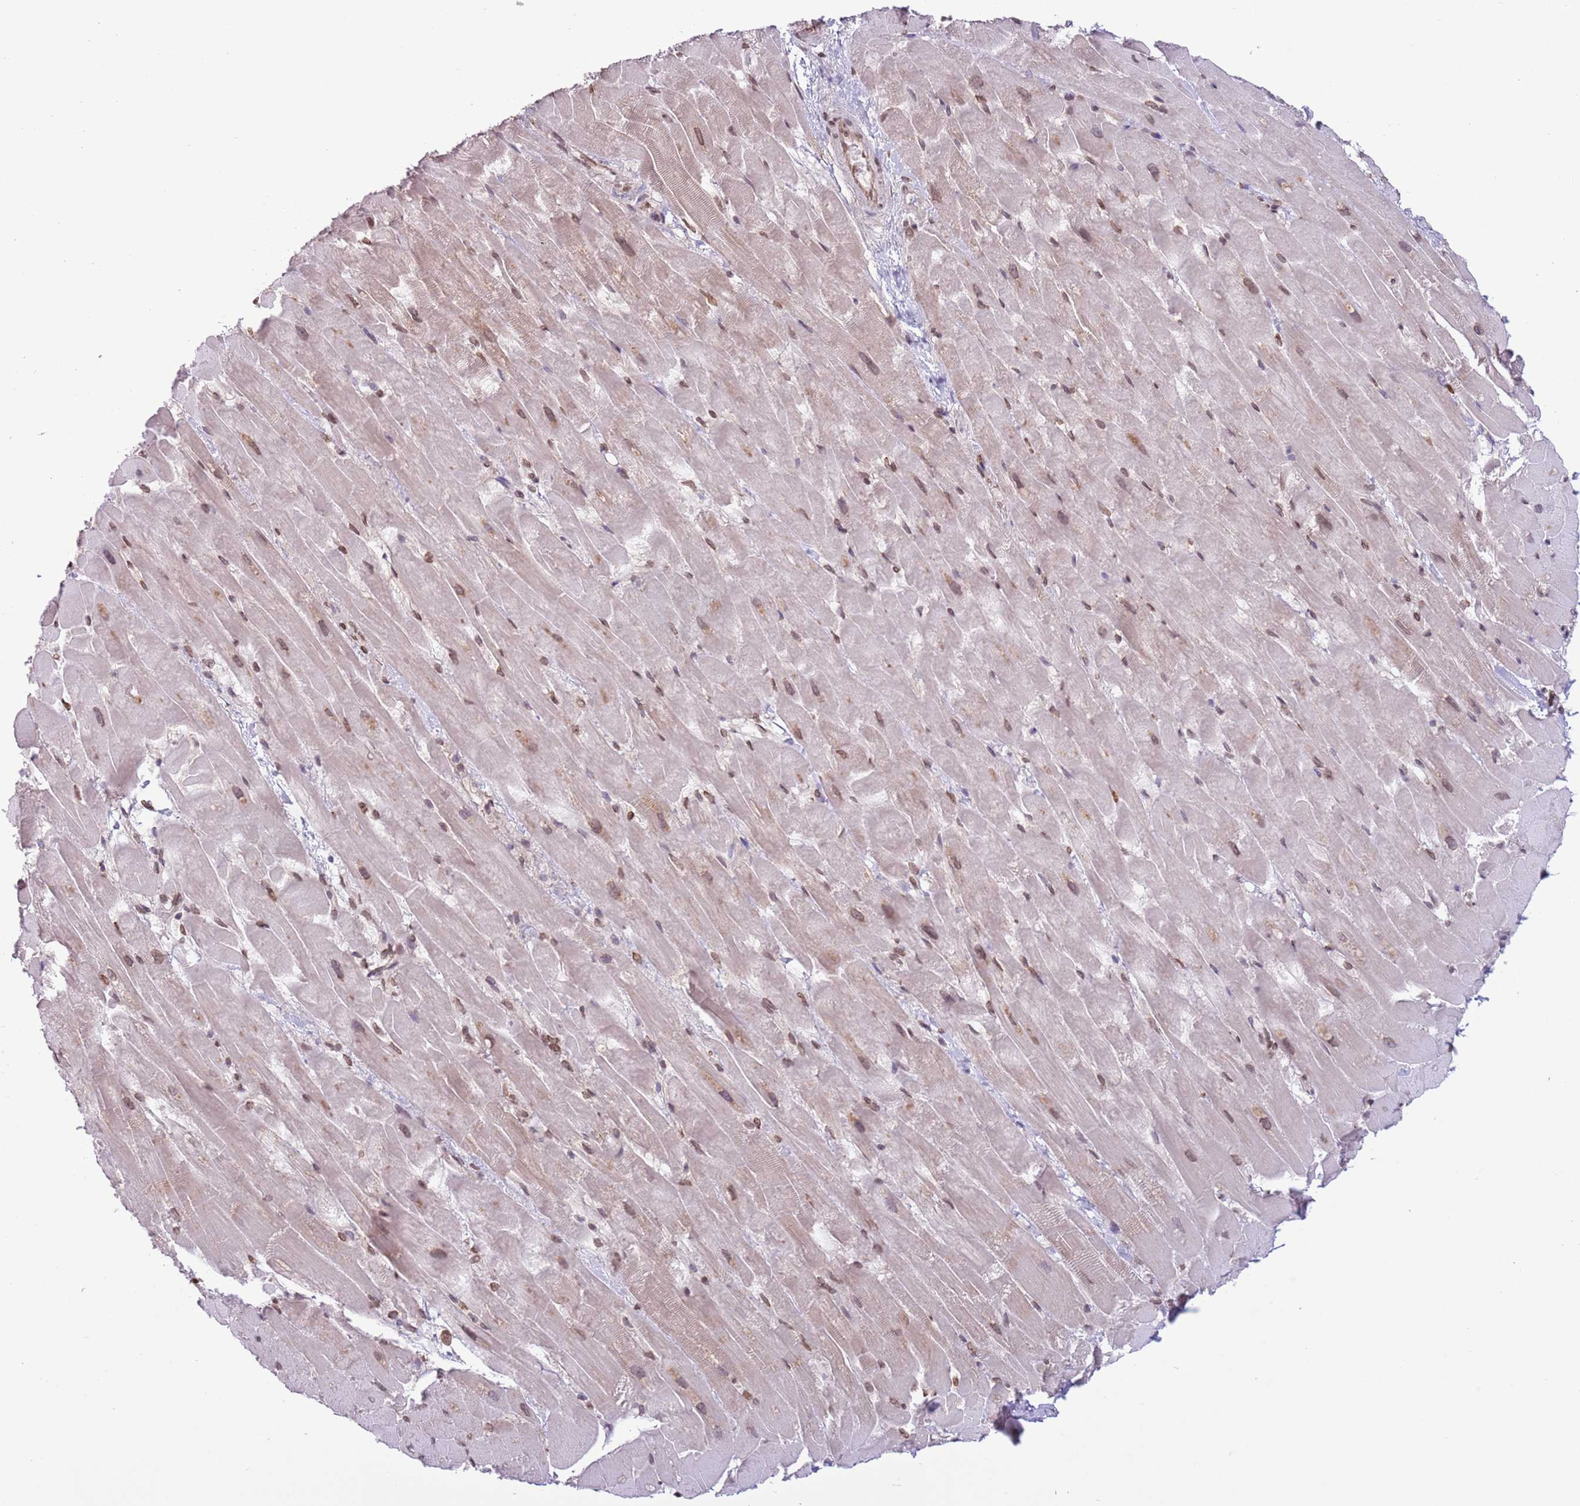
{"staining": {"intensity": "moderate", "quantity": ">75%", "location": "cytoplasmic/membranous,nuclear"}, "tissue": "heart muscle", "cell_type": "Cardiomyocytes", "image_type": "normal", "snomed": [{"axis": "morphology", "description": "Normal tissue, NOS"}, {"axis": "topography", "description": "Heart"}], "caption": "The image exhibits staining of normal heart muscle, revealing moderate cytoplasmic/membranous,nuclear protein positivity (brown color) within cardiomyocytes.", "gene": "ZGLP1", "patient": {"sex": "male", "age": 37}}